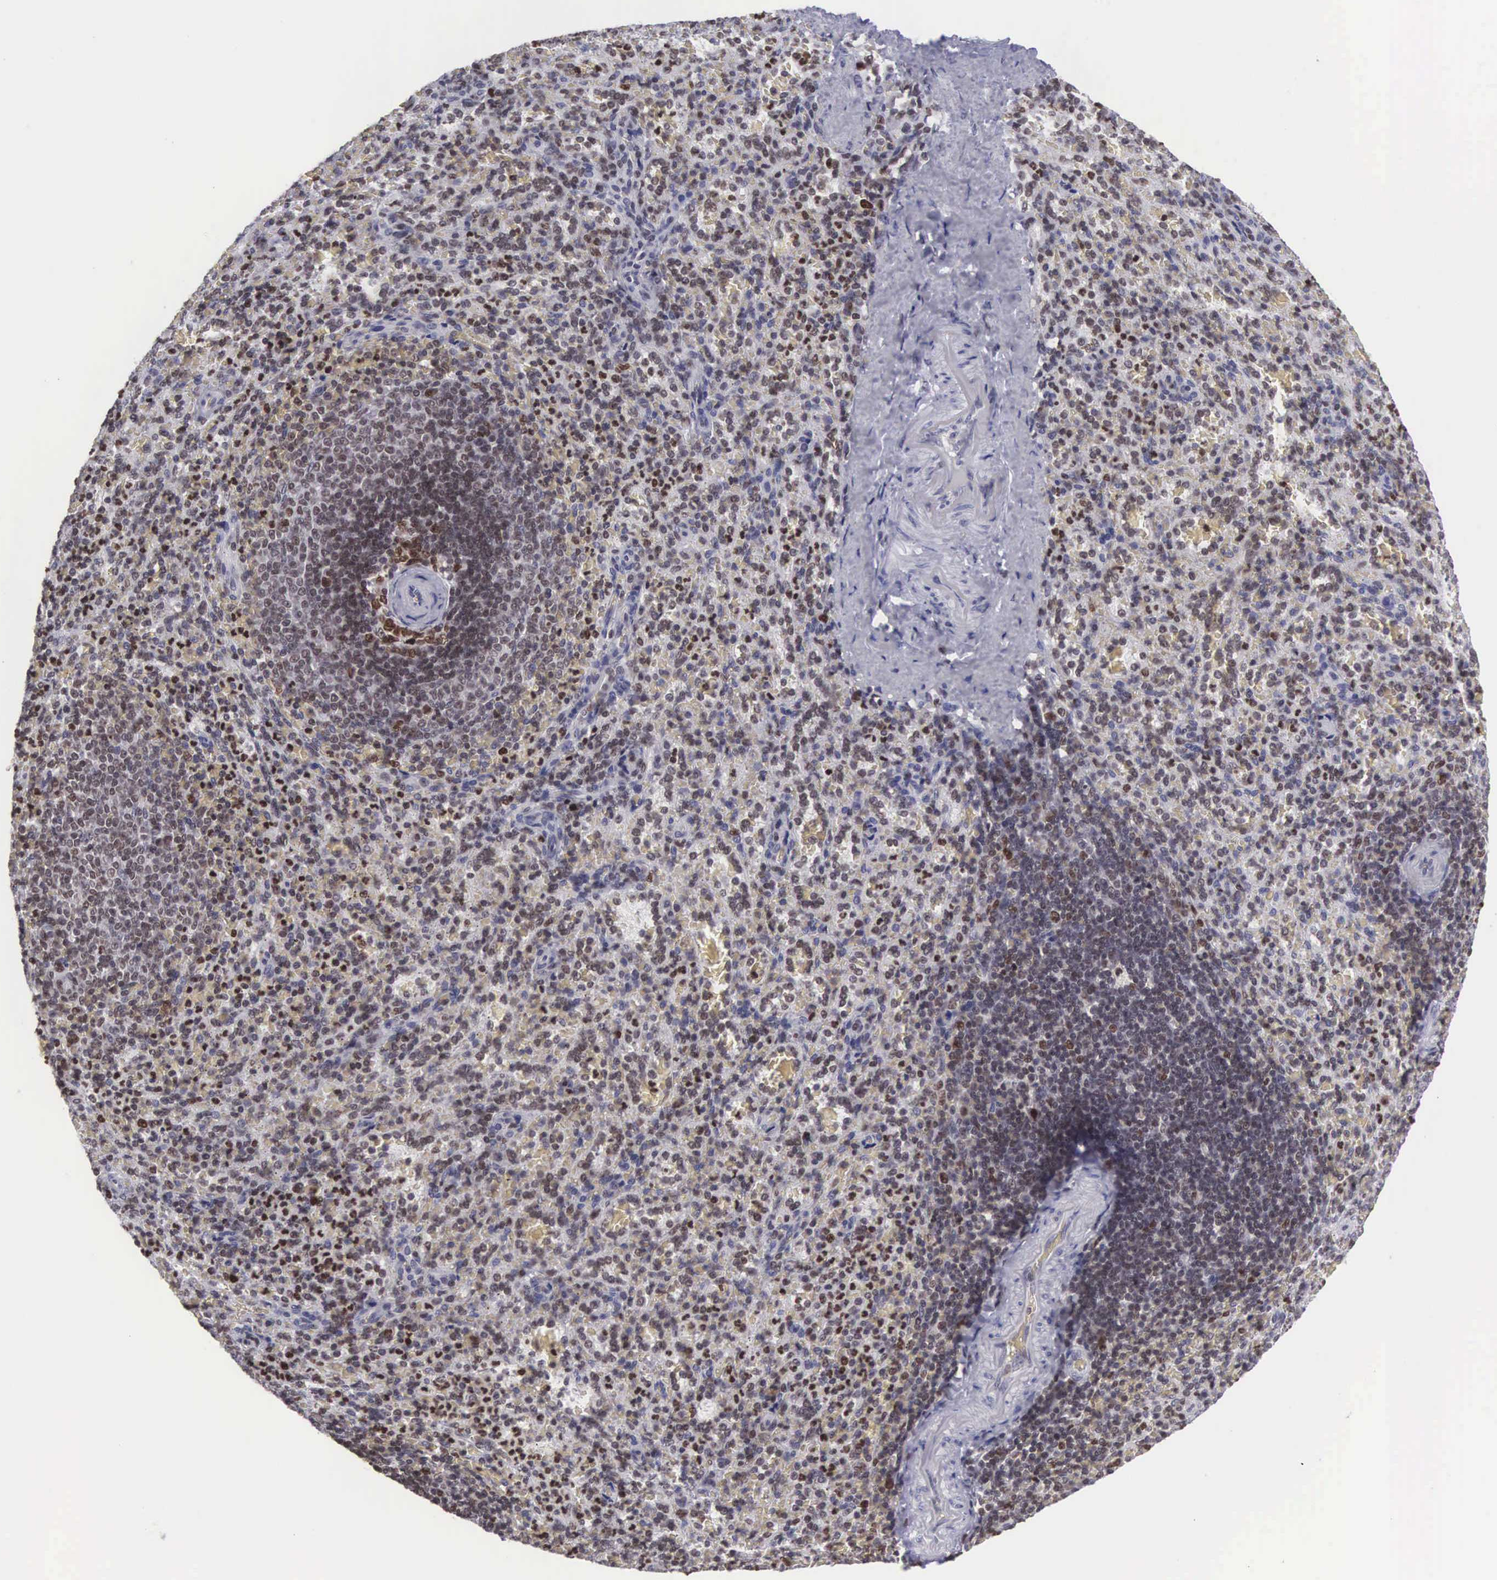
{"staining": {"intensity": "moderate", "quantity": "25%-75%", "location": "nuclear"}, "tissue": "spleen", "cell_type": "Cells in red pulp", "image_type": "normal", "snomed": [{"axis": "morphology", "description": "Normal tissue, NOS"}, {"axis": "topography", "description": "Spleen"}], "caption": "High-magnification brightfield microscopy of normal spleen stained with DAB (3,3'-diaminobenzidine) (brown) and counterstained with hematoxylin (blue). cells in red pulp exhibit moderate nuclear expression is identified in approximately25%-75% of cells.", "gene": "VRK1", "patient": {"sex": "female", "age": 21}}